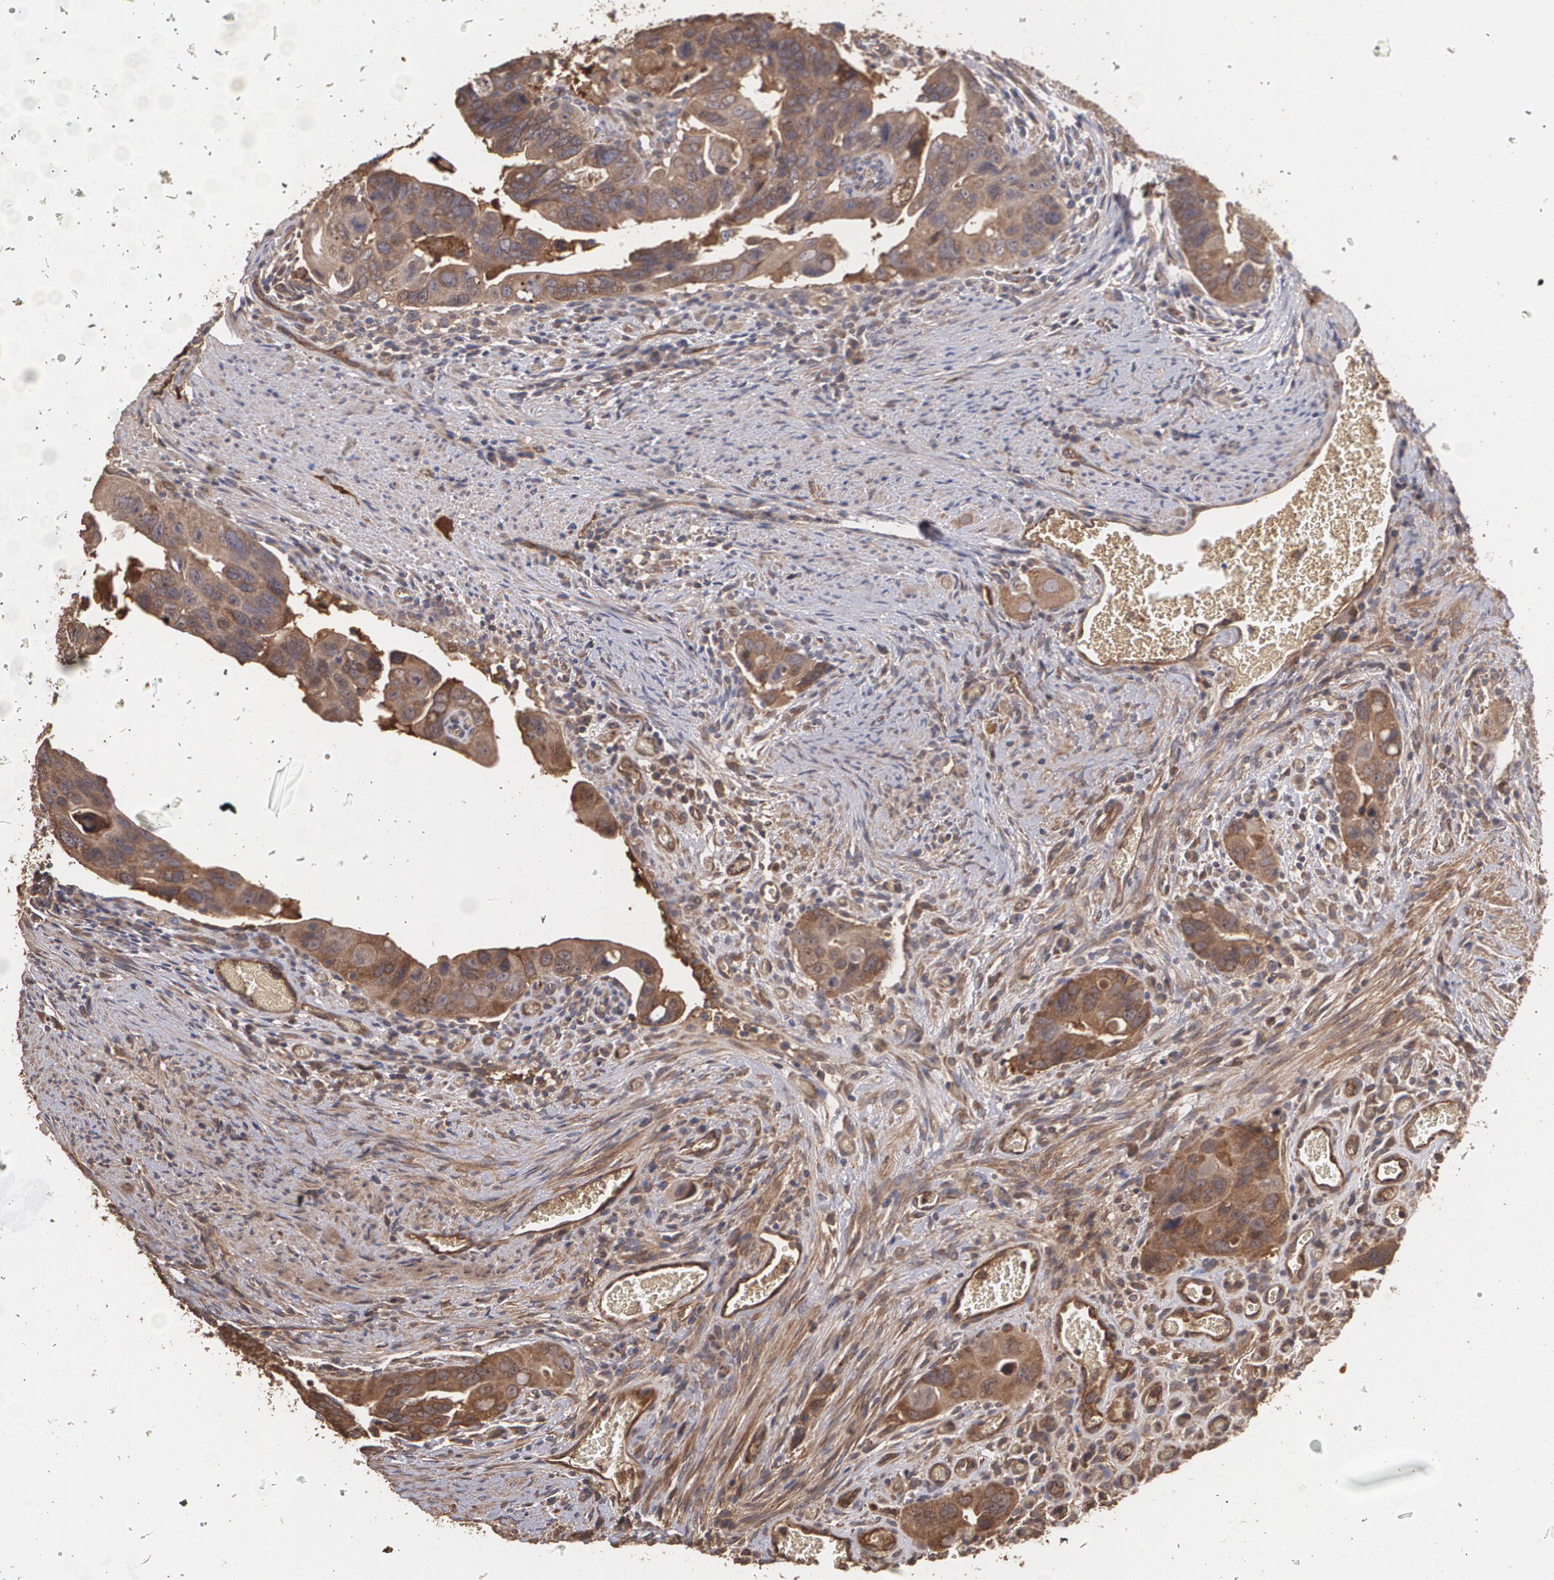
{"staining": {"intensity": "moderate", "quantity": ">75%", "location": "cytoplasmic/membranous"}, "tissue": "colorectal cancer", "cell_type": "Tumor cells", "image_type": "cancer", "snomed": [{"axis": "morphology", "description": "Adenocarcinoma, NOS"}, {"axis": "topography", "description": "Rectum"}], "caption": "Colorectal cancer (adenocarcinoma) was stained to show a protein in brown. There is medium levels of moderate cytoplasmic/membranous staining in approximately >75% of tumor cells. The protein of interest is shown in brown color, while the nuclei are stained blue.", "gene": "PON1", "patient": {"sex": "male", "age": 53}}